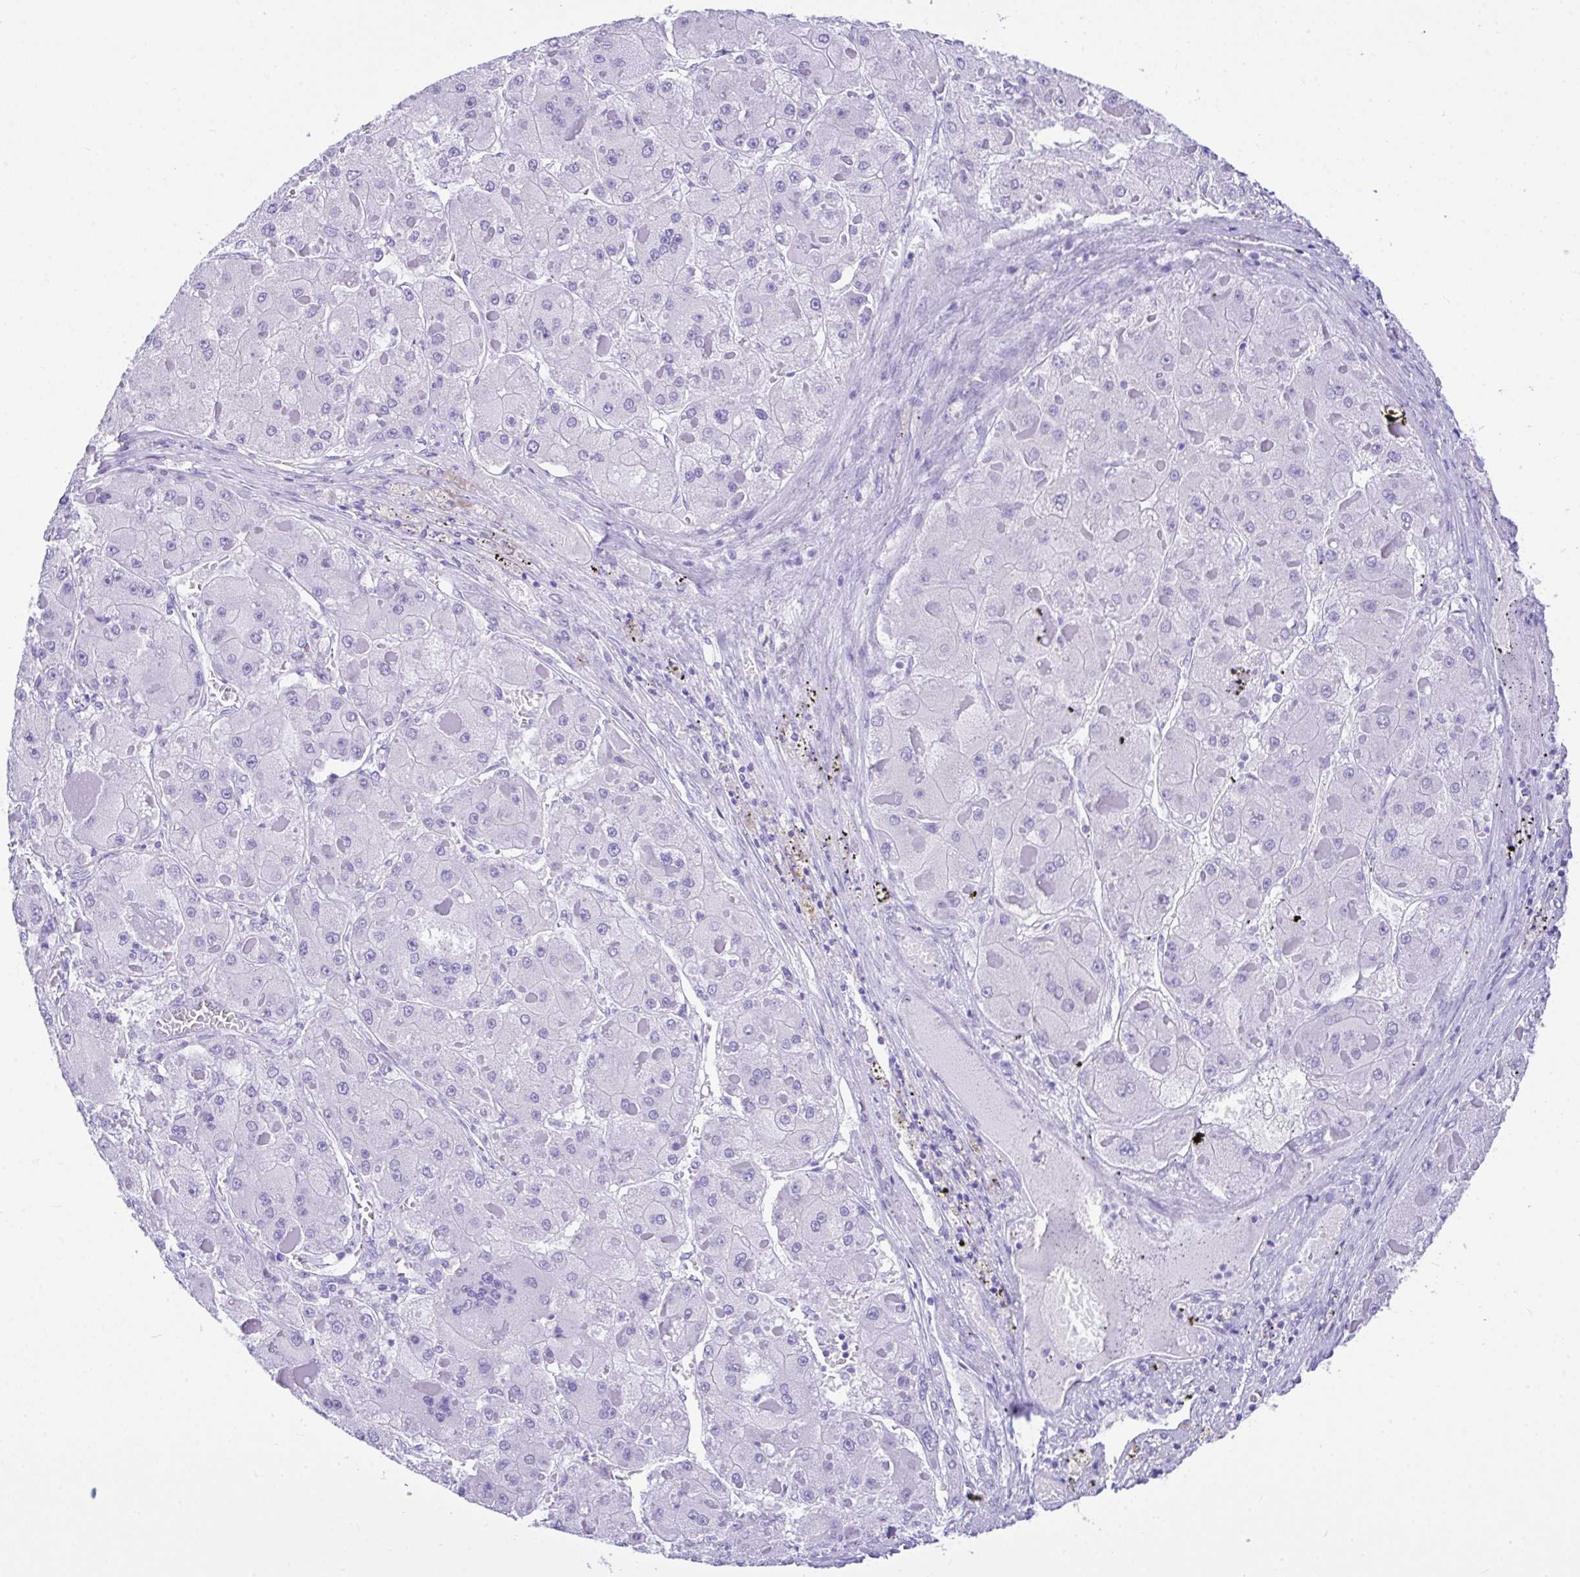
{"staining": {"intensity": "negative", "quantity": "none", "location": "none"}, "tissue": "liver cancer", "cell_type": "Tumor cells", "image_type": "cancer", "snomed": [{"axis": "morphology", "description": "Carcinoma, Hepatocellular, NOS"}, {"axis": "topography", "description": "Liver"}], "caption": "A histopathology image of liver cancer (hepatocellular carcinoma) stained for a protein shows no brown staining in tumor cells. Brightfield microscopy of IHC stained with DAB (brown) and hematoxylin (blue), captured at high magnification.", "gene": "BEST4", "patient": {"sex": "female", "age": 73}}